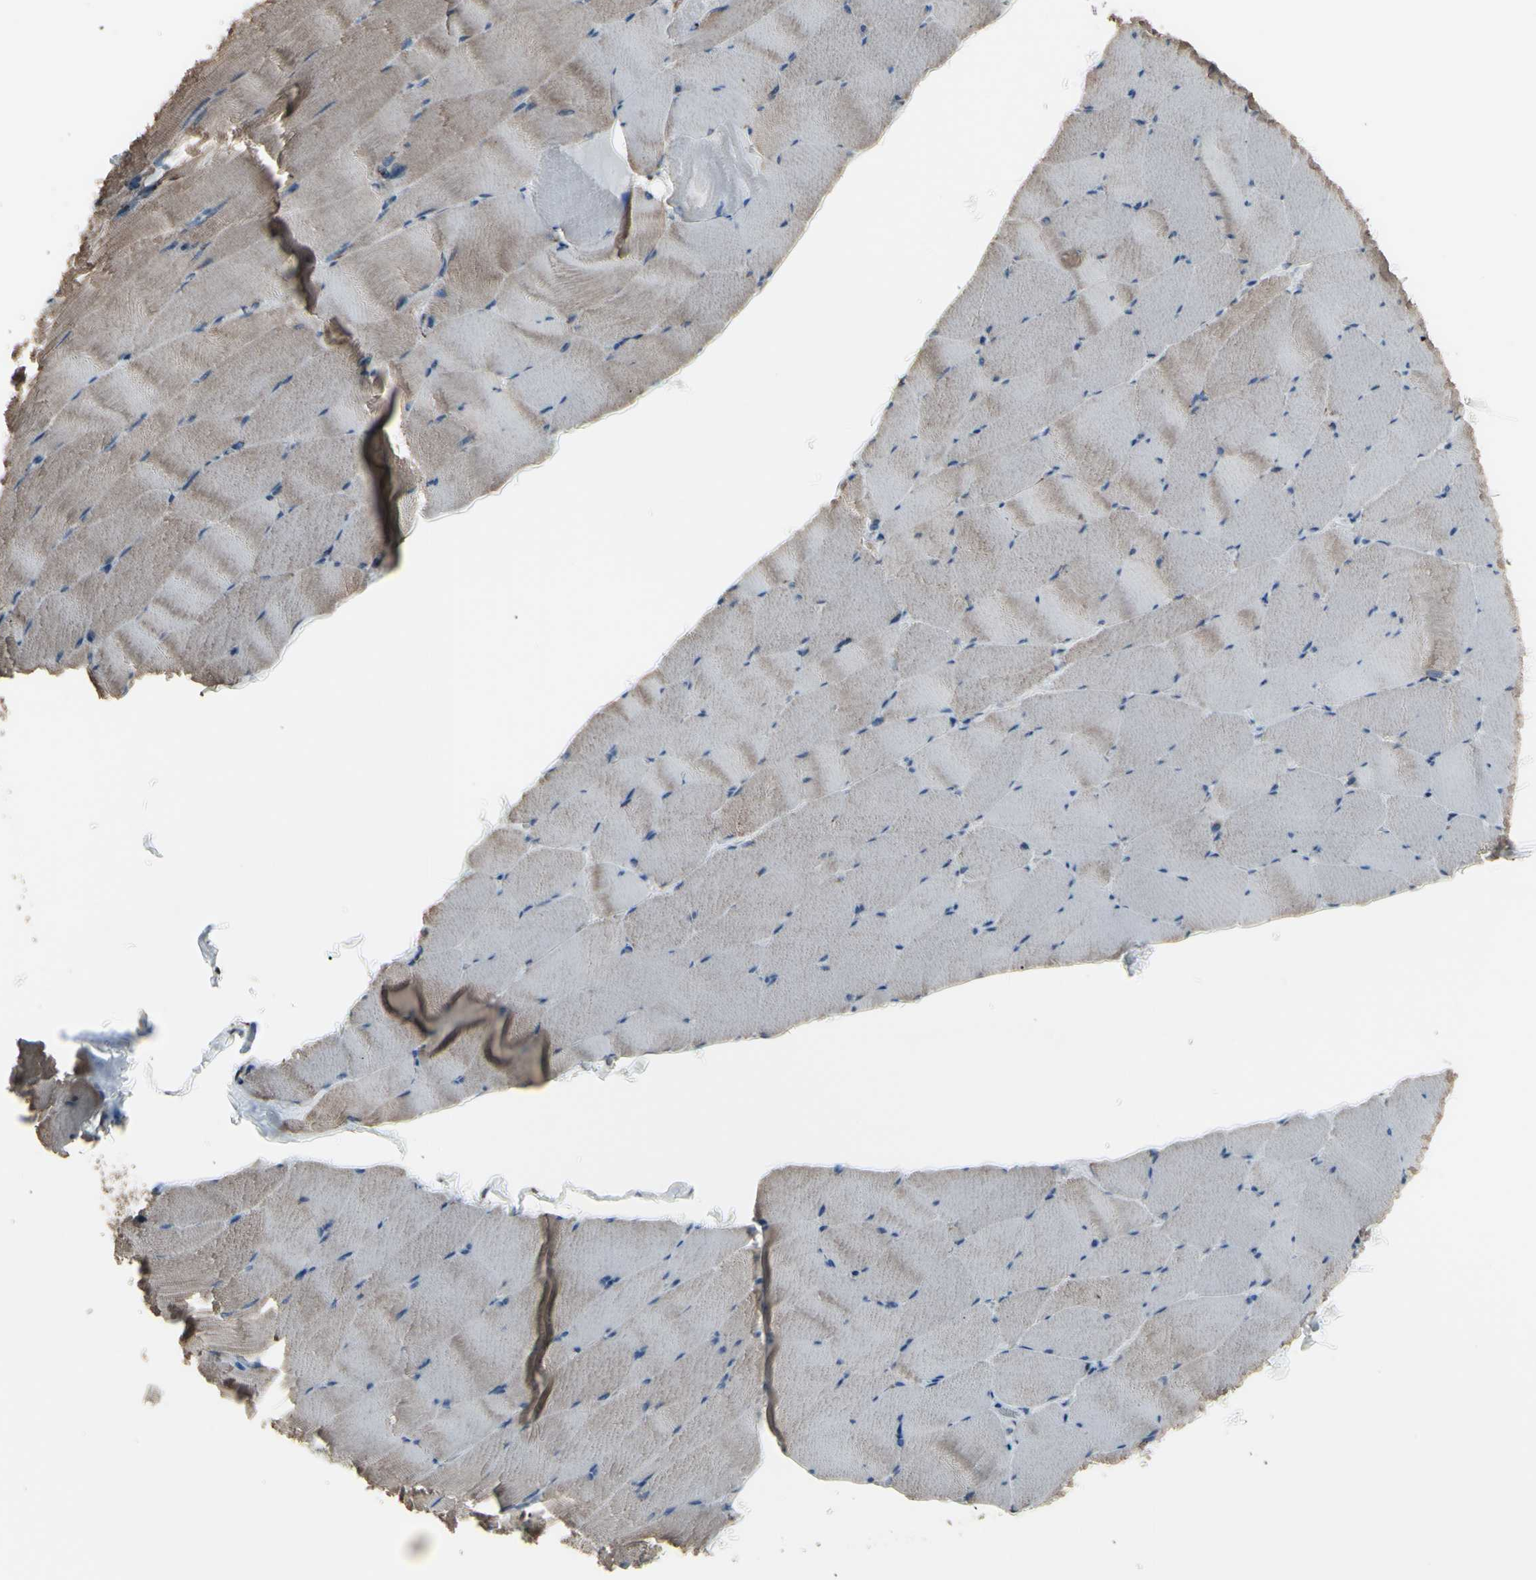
{"staining": {"intensity": "moderate", "quantity": "25%-75%", "location": "cytoplasmic/membranous"}, "tissue": "skeletal muscle", "cell_type": "Myocytes", "image_type": "normal", "snomed": [{"axis": "morphology", "description": "Normal tissue, NOS"}, {"axis": "topography", "description": "Skeletal muscle"}], "caption": "Immunohistochemistry (IHC) (DAB (3,3'-diaminobenzidine)) staining of benign skeletal muscle reveals moderate cytoplasmic/membranous protein staining in about 25%-75% of myocytes.", "gene": "GLG1", "patient": {"sex": "male", "age": 62}}